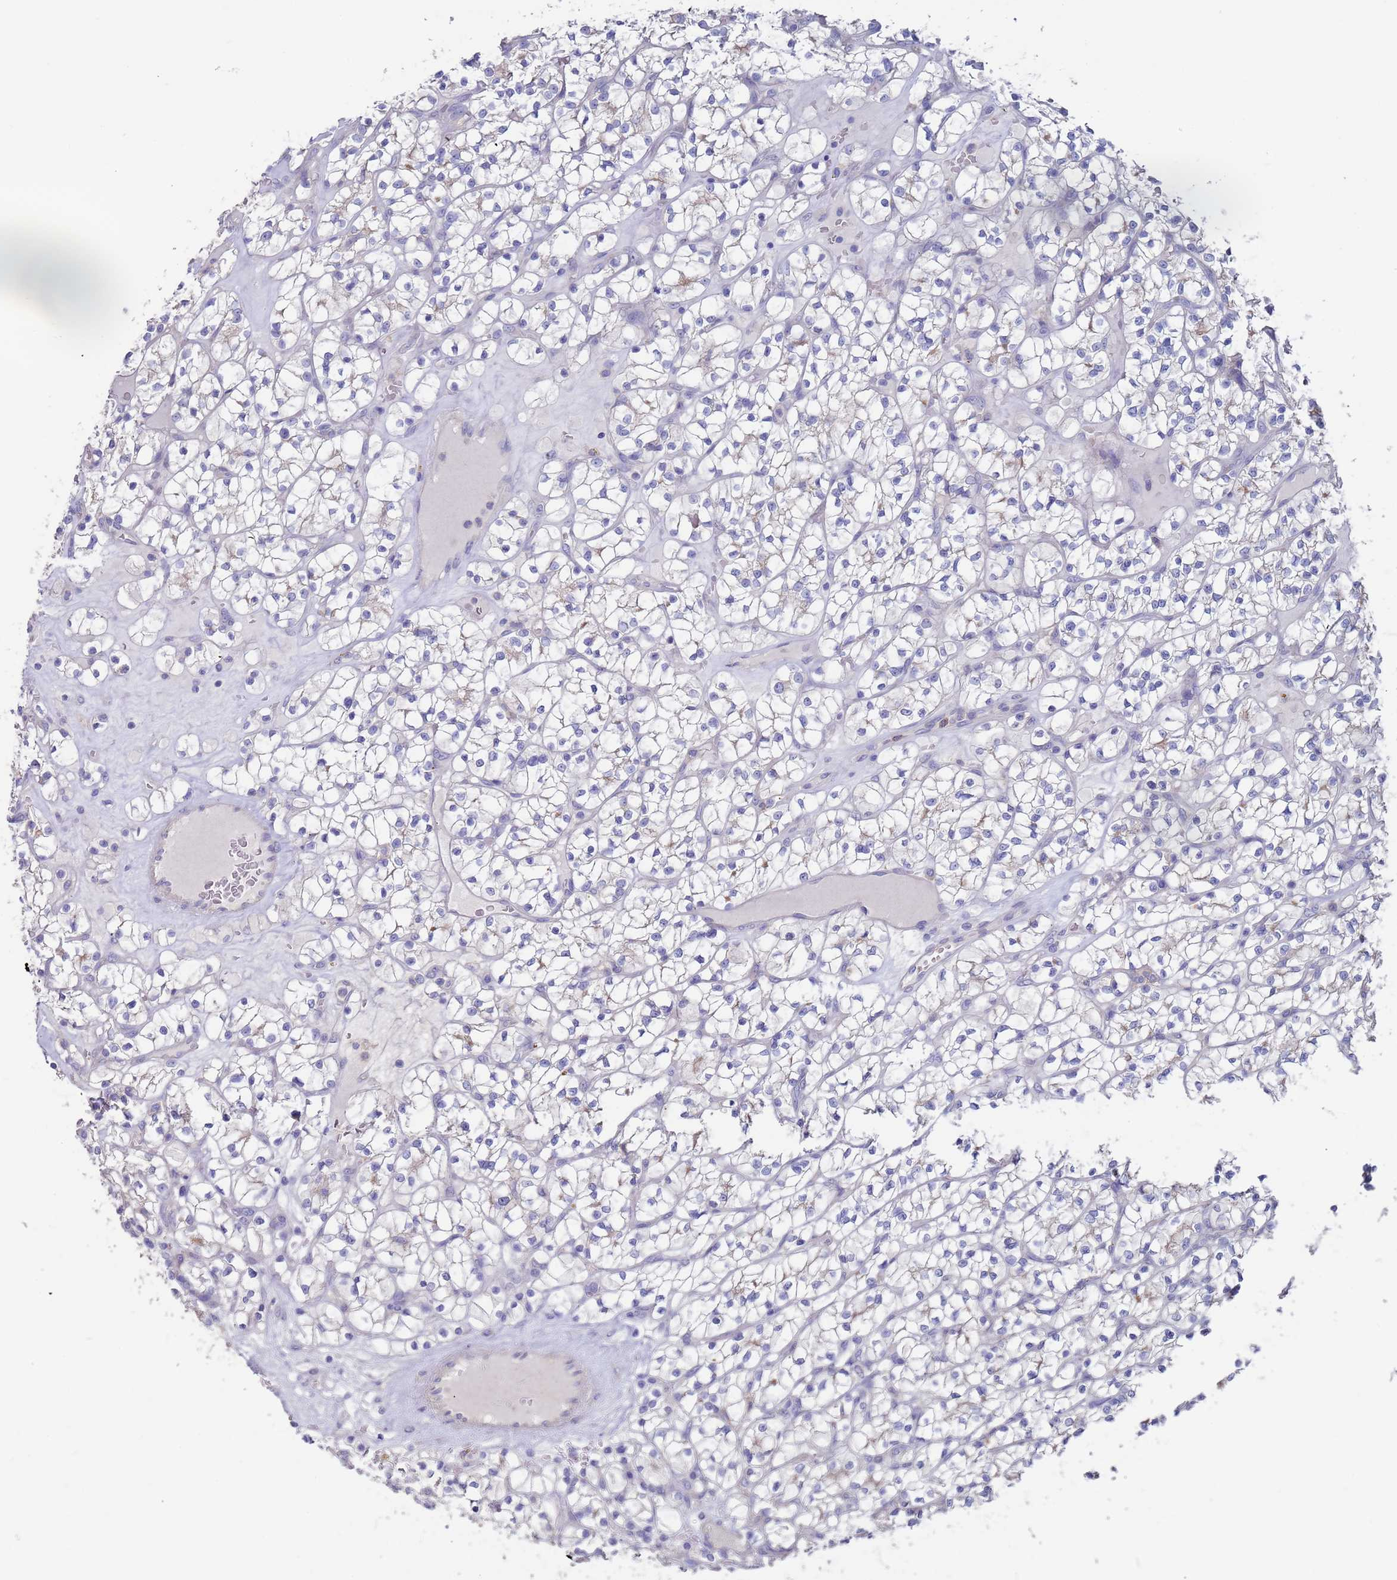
{"staining": {"intensity": "negative", "quantity": "none", "location": "none"}, "tissue": "renal cancer", "cell_type": "Tumor cells", "image_type": "cancer", "snomed": [{"axis": "morphology", "description": "Adenocarcinoma, NOS"}, {"axis": "topography", "description": "Kidney"}], "caption": "The histopathology image displays no staining of tumor cells in renal cancer (adenocarcinoma).", "gene": "KRTCAP3", "patient": {"sex": "female", "age": 64}}